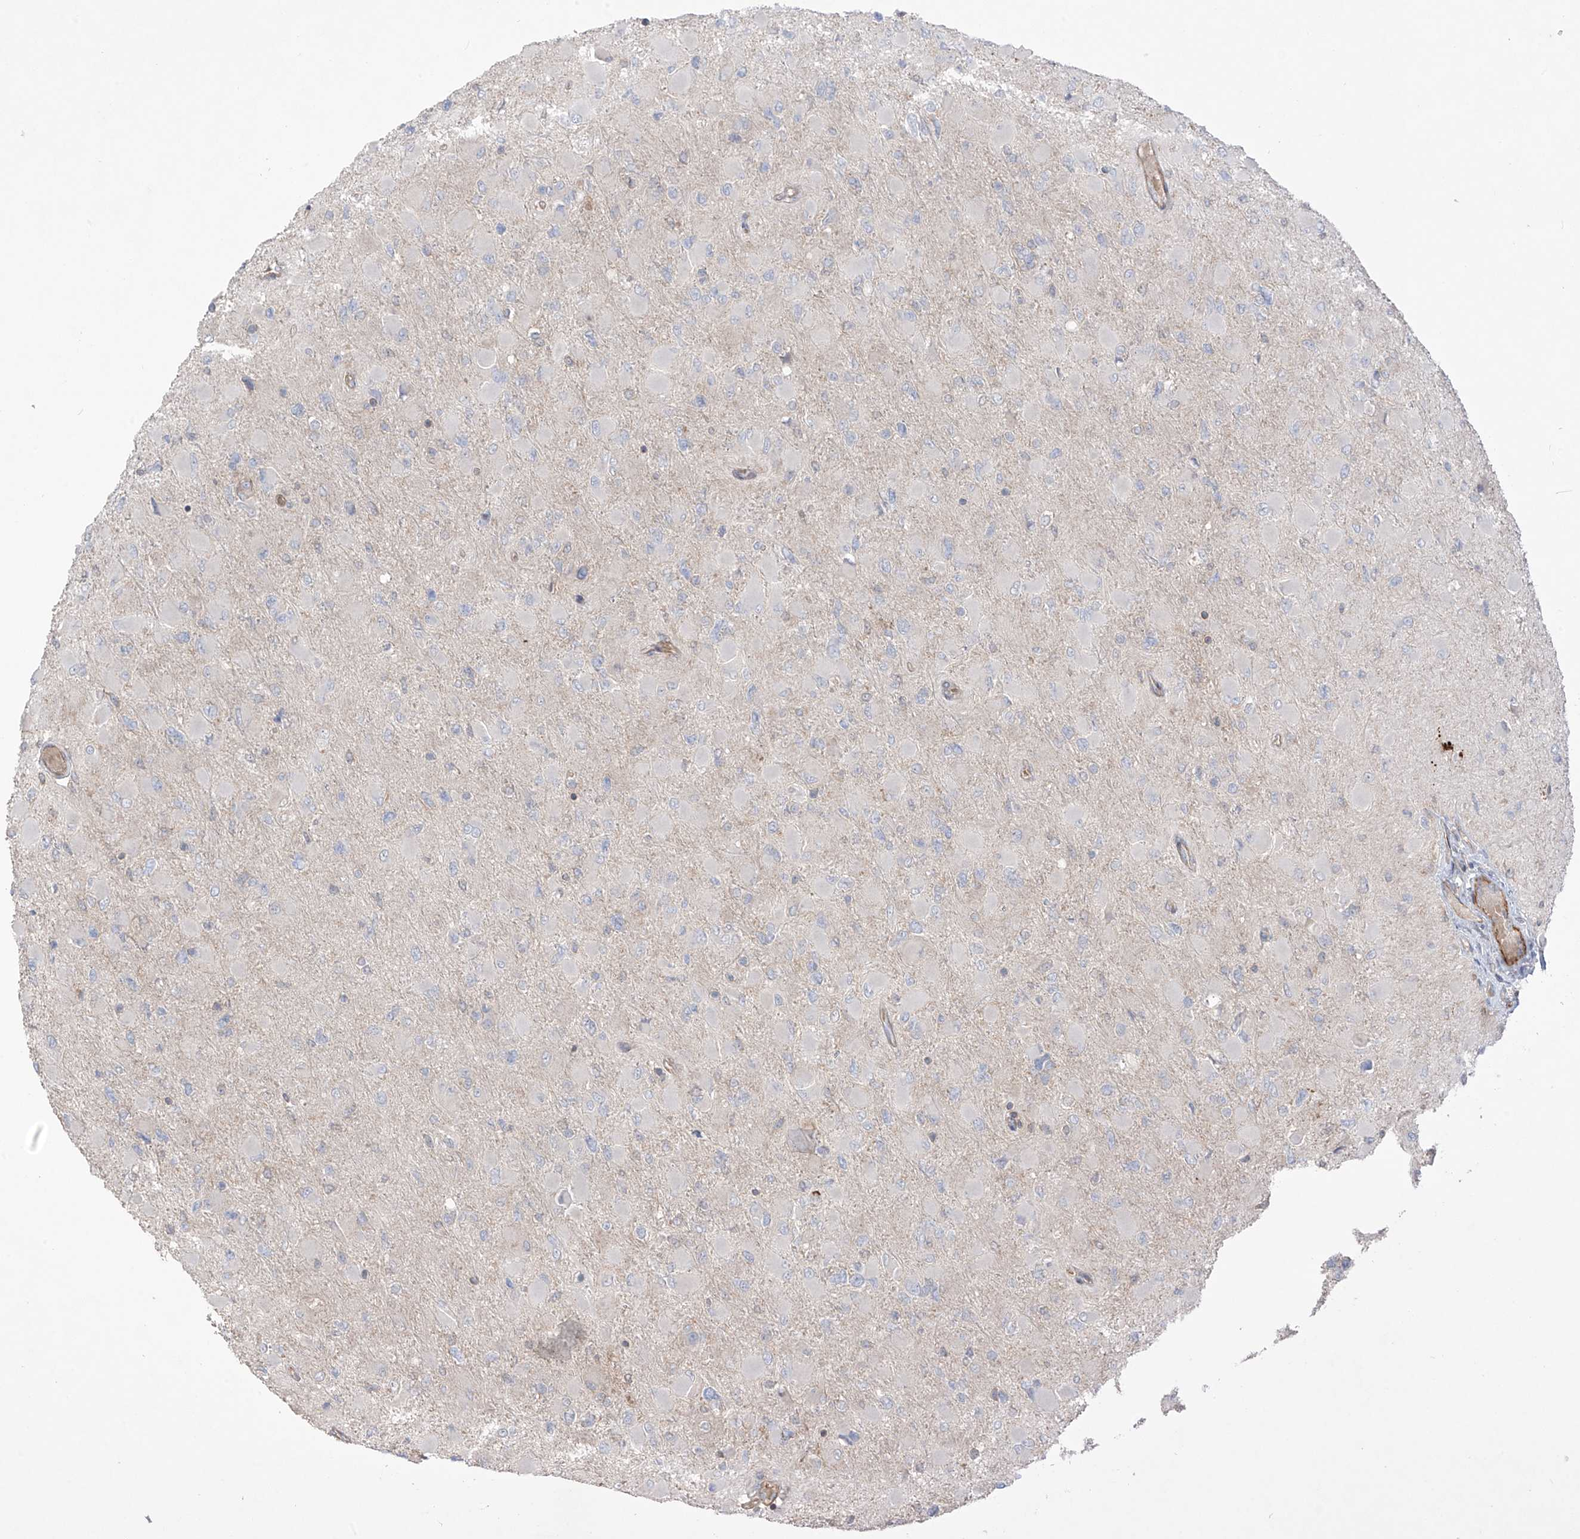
{"staining": {"intensity": "negative", "quantity": "none", "location": "none"}, "tissue": "glioma", "cell_type": "Tumor cells", "image_type": "cancer", "snomed": [{"axis": "morphology", "description": "Glioma, malignant, High grade"}, {"axis": "topography", "description": "Cerebral cortex"}], "caption": "Immunohistochemical staining of high-grade glioma (malignant) displays no significant positivity in tumor cells.", "gene": "TRMU", "patient": {"sex": "female", "age": 36}}